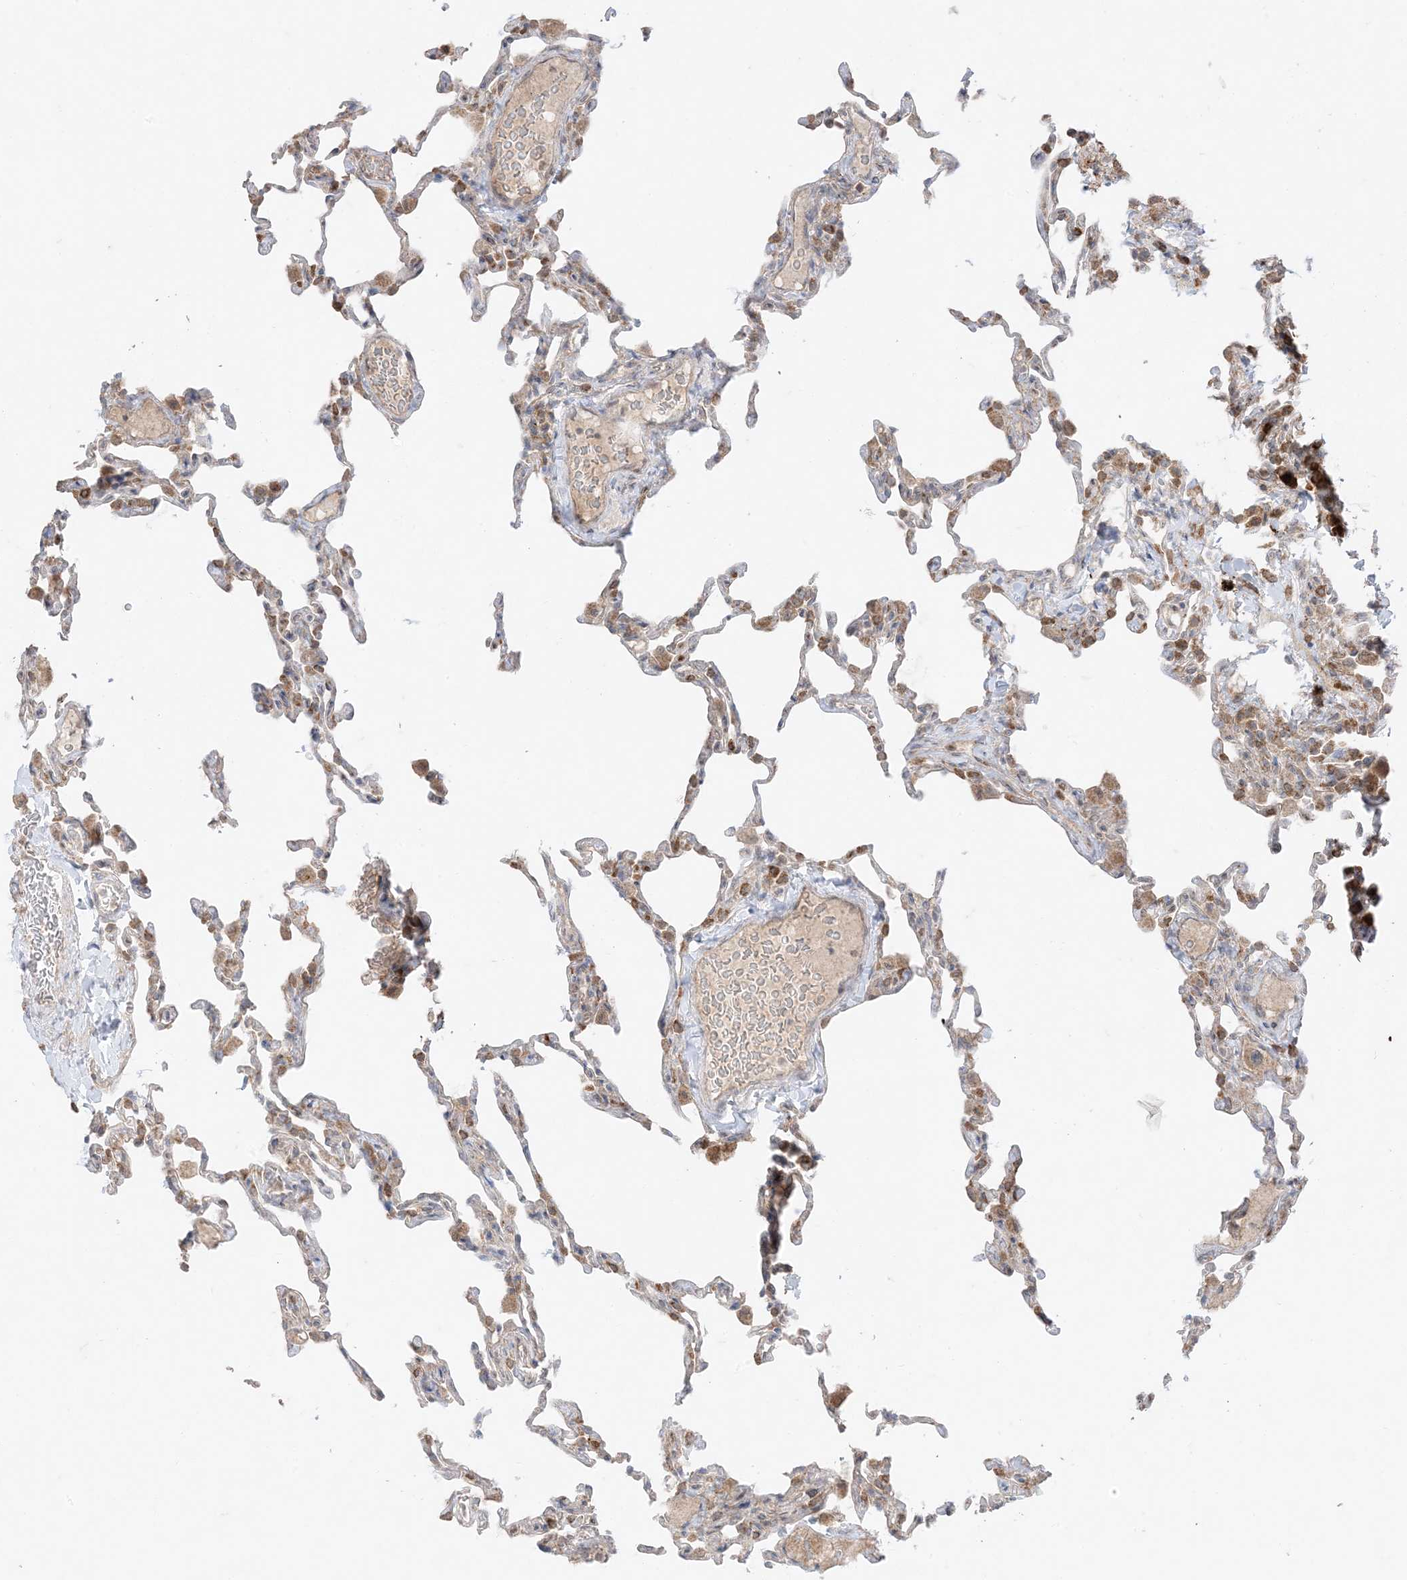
{"staining": {"intensity": "moderate", "quantity": "<25%", "location": "cytoplasmic/membranous"}, "tissue": "lung", "cell_type": "Alveolar cells", "image_type": "normal", "snomed": [{"axis": "morphology", "description": "Normal tissue, NOS"}, {"axis": "topography", "description": "Lung"}], "caption": "Immunohistochemical staining of unremarkable lung reveals moderate cytoplasmic/membranous protein positivity in about <25% of alveolar cells.", "gene": "ODC1", "patient": {"sex": "male", "age": 20}}